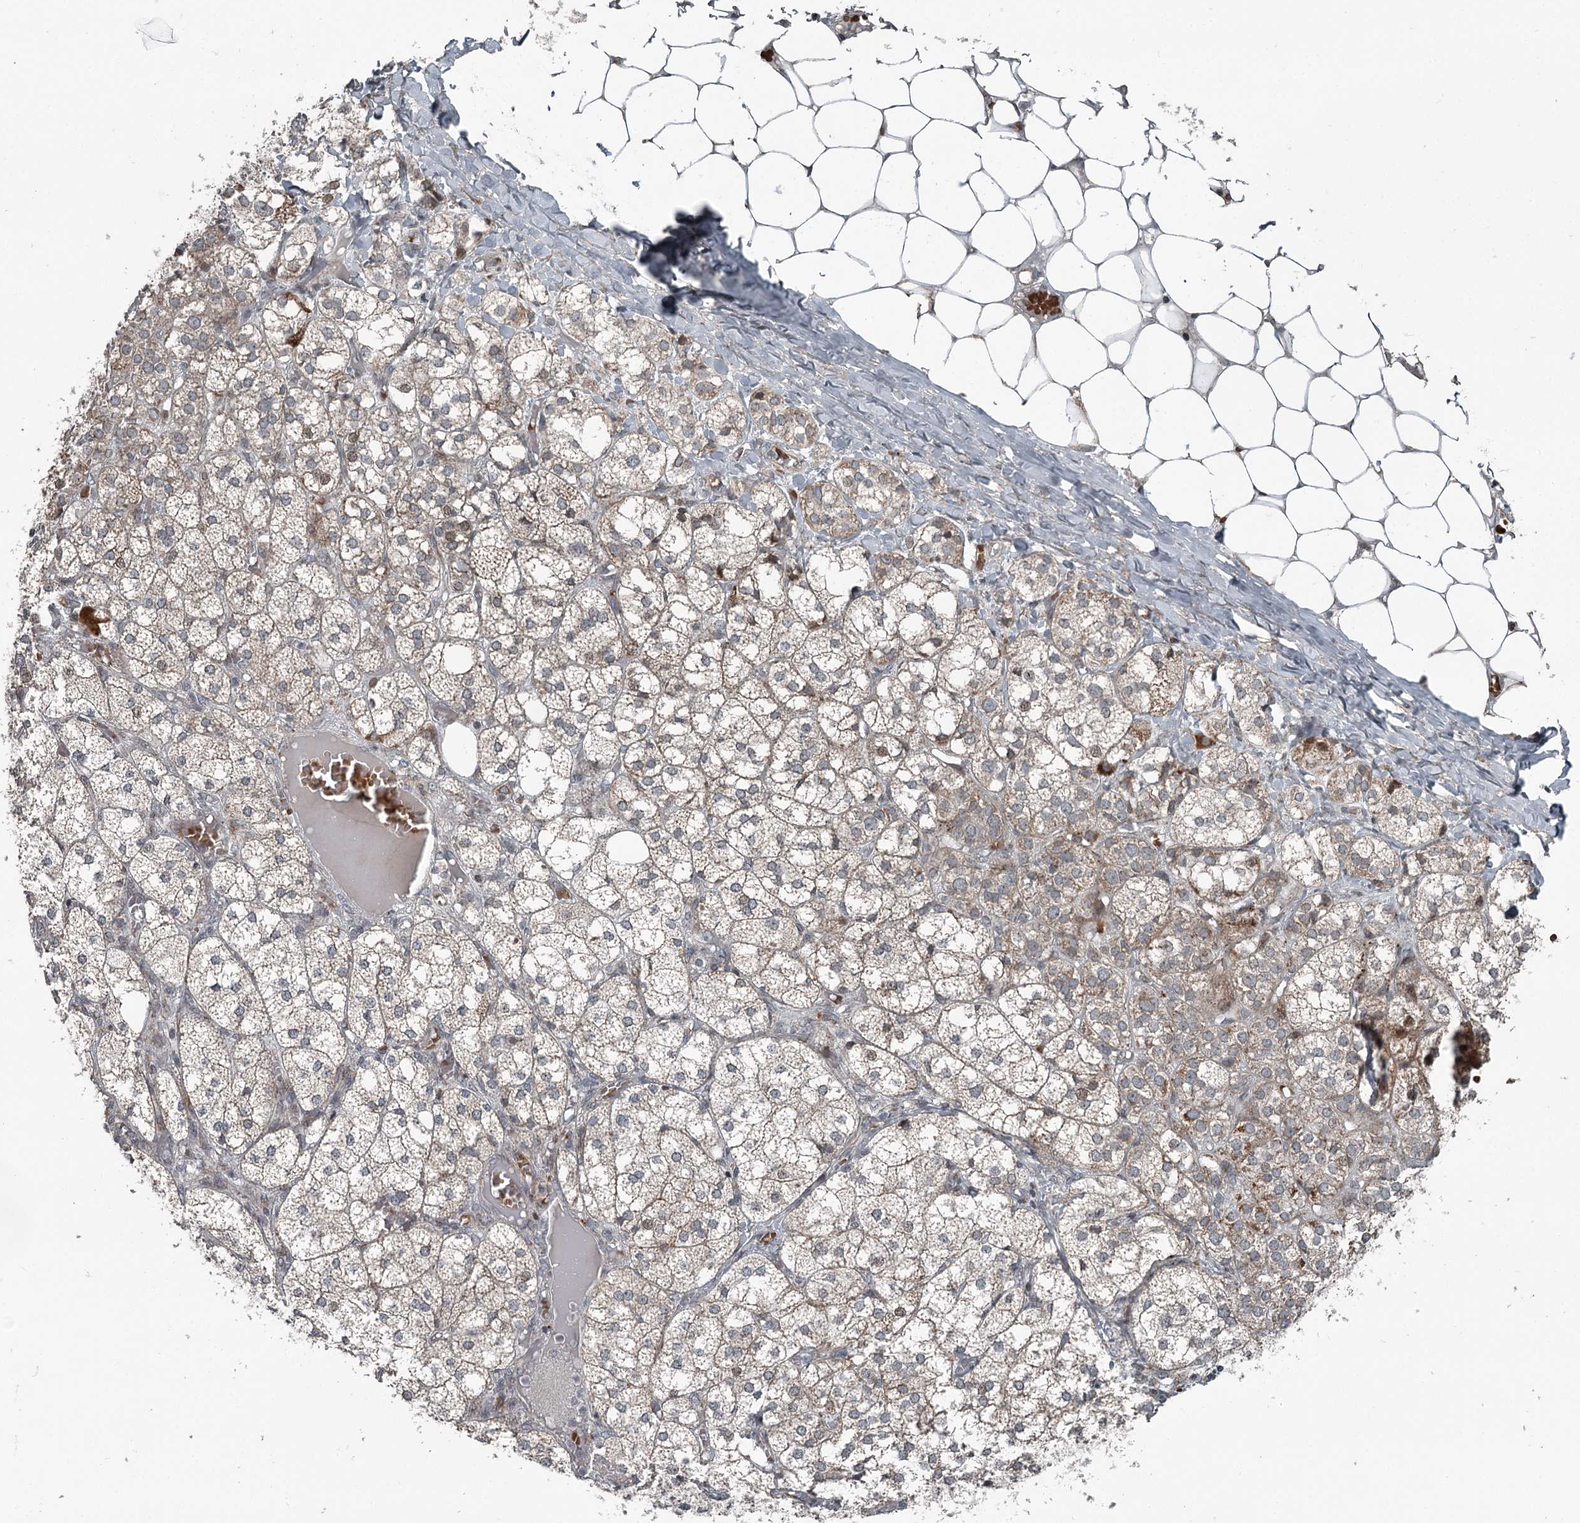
{"staining": {"intensity": "moderate", "quantity": "25%-75%", "location": "cytoplasmic/membranous"}, "tissue": "adrenal gland", "cell_type": "Glandular cells", "image_type": "normal", "snomed": [{"axis": "morphology", "description": "Normal tissue, NOS"}, {"axis": "topography", "description": "Adrenal gland"}], "caption": "This is a photomicrograph of immunohistochemistry (IHC) staining of benign adrenal gland, which shows moderate positivity in the cytoplasmic/membranous of glandular cells.", "gene": "RASSF8", "patient": {"sex": "female", "age": 61}}